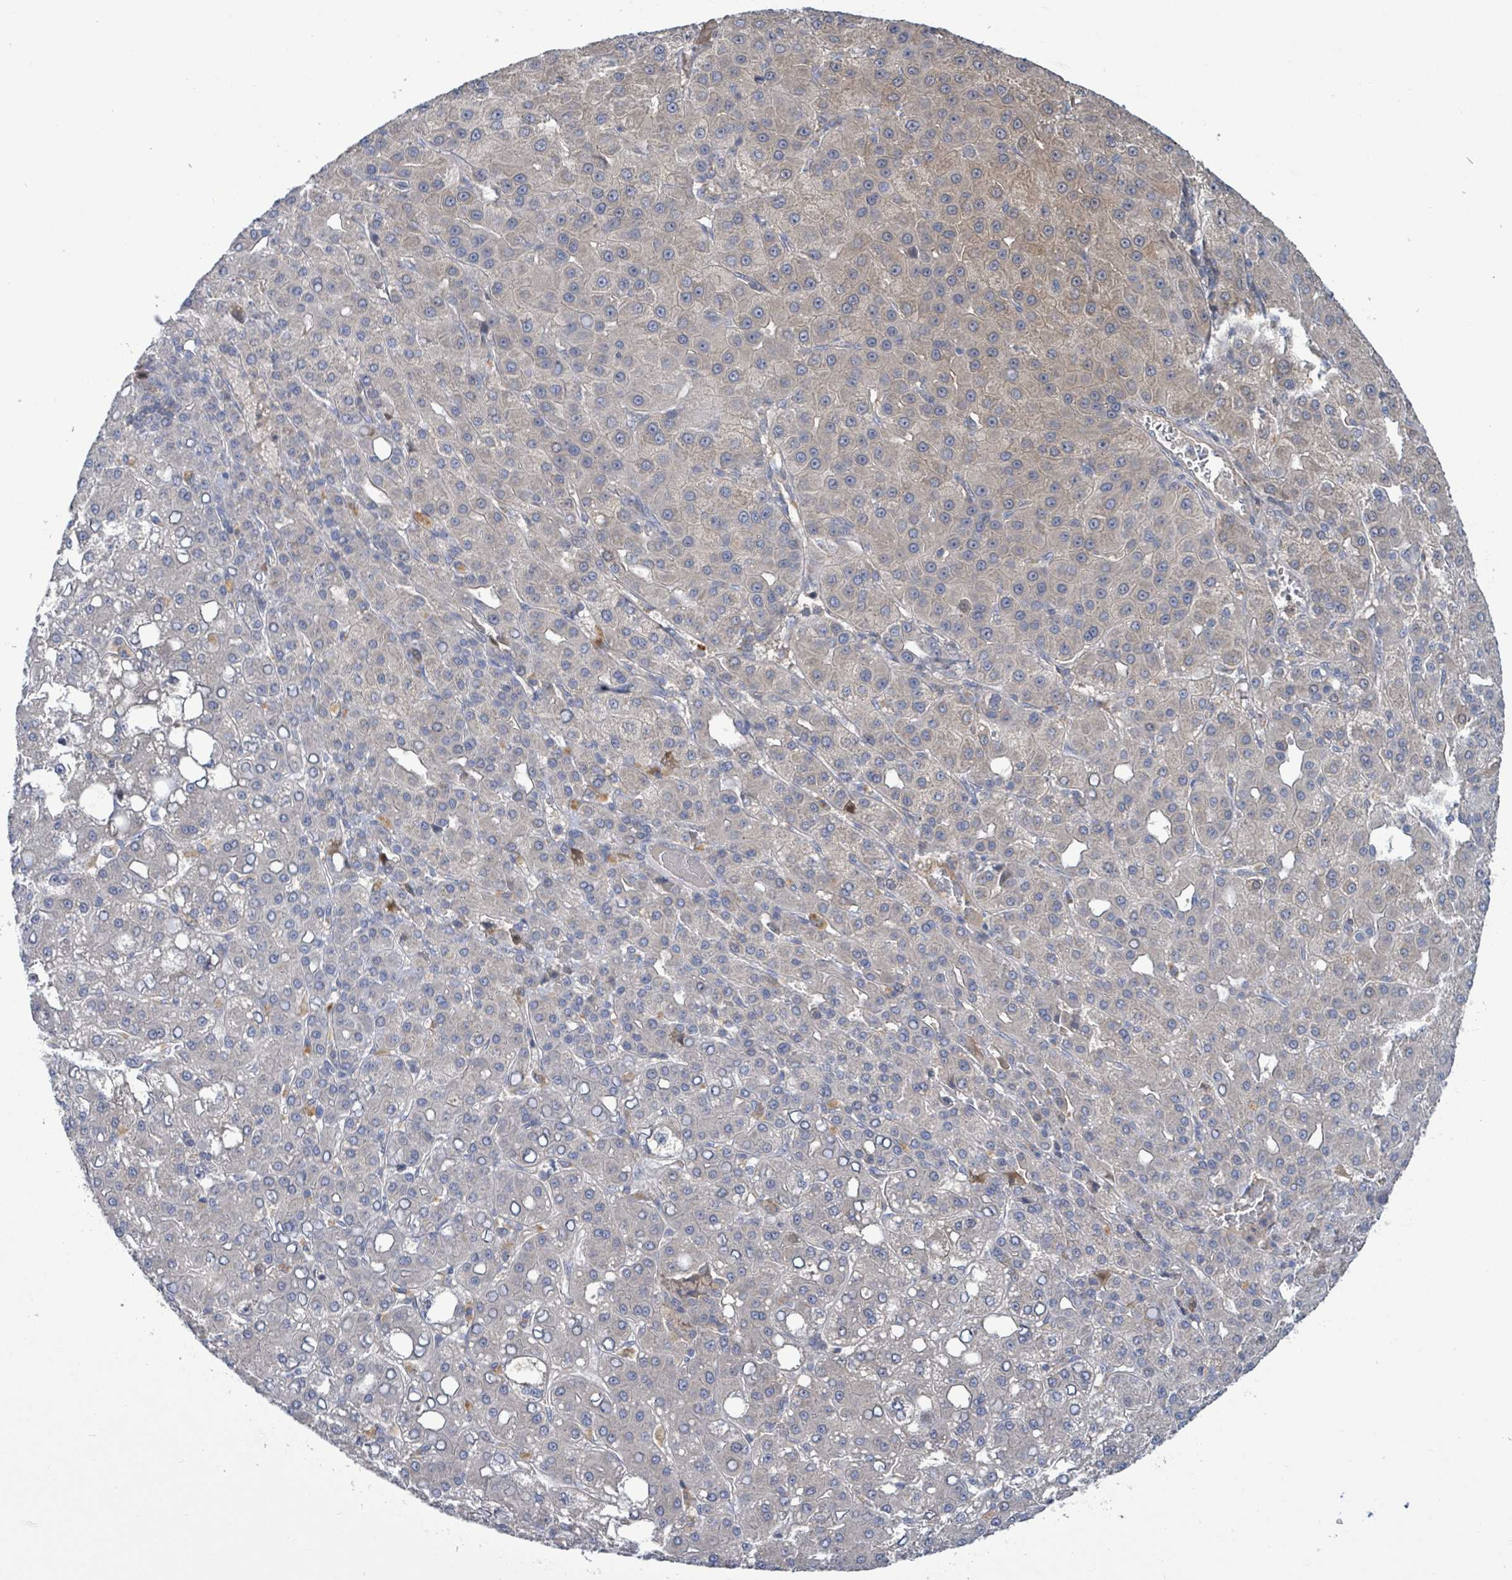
{"staining": {"intensity": "weak", "quantity": "<25%", "location": "cytoplasmic/membranous"}, "tissue": "liver cancer", "cell_type": "Tumor cells", "image_type": "cancer", "snomed": [{"axis": "morphology", "description": "Carcinoma, Hepatocellular, NOS"}, {"axis": "topography", "description": "Liver"}], "caption": "Immunohistochemistry (IHC) histopathology image of neoplastic tissue: human liver cancer stained with DAB displays no significant protein positivity in tumor cells.", "gene": "PGAM1", "patient": {"sex": "male", "age": 65}}